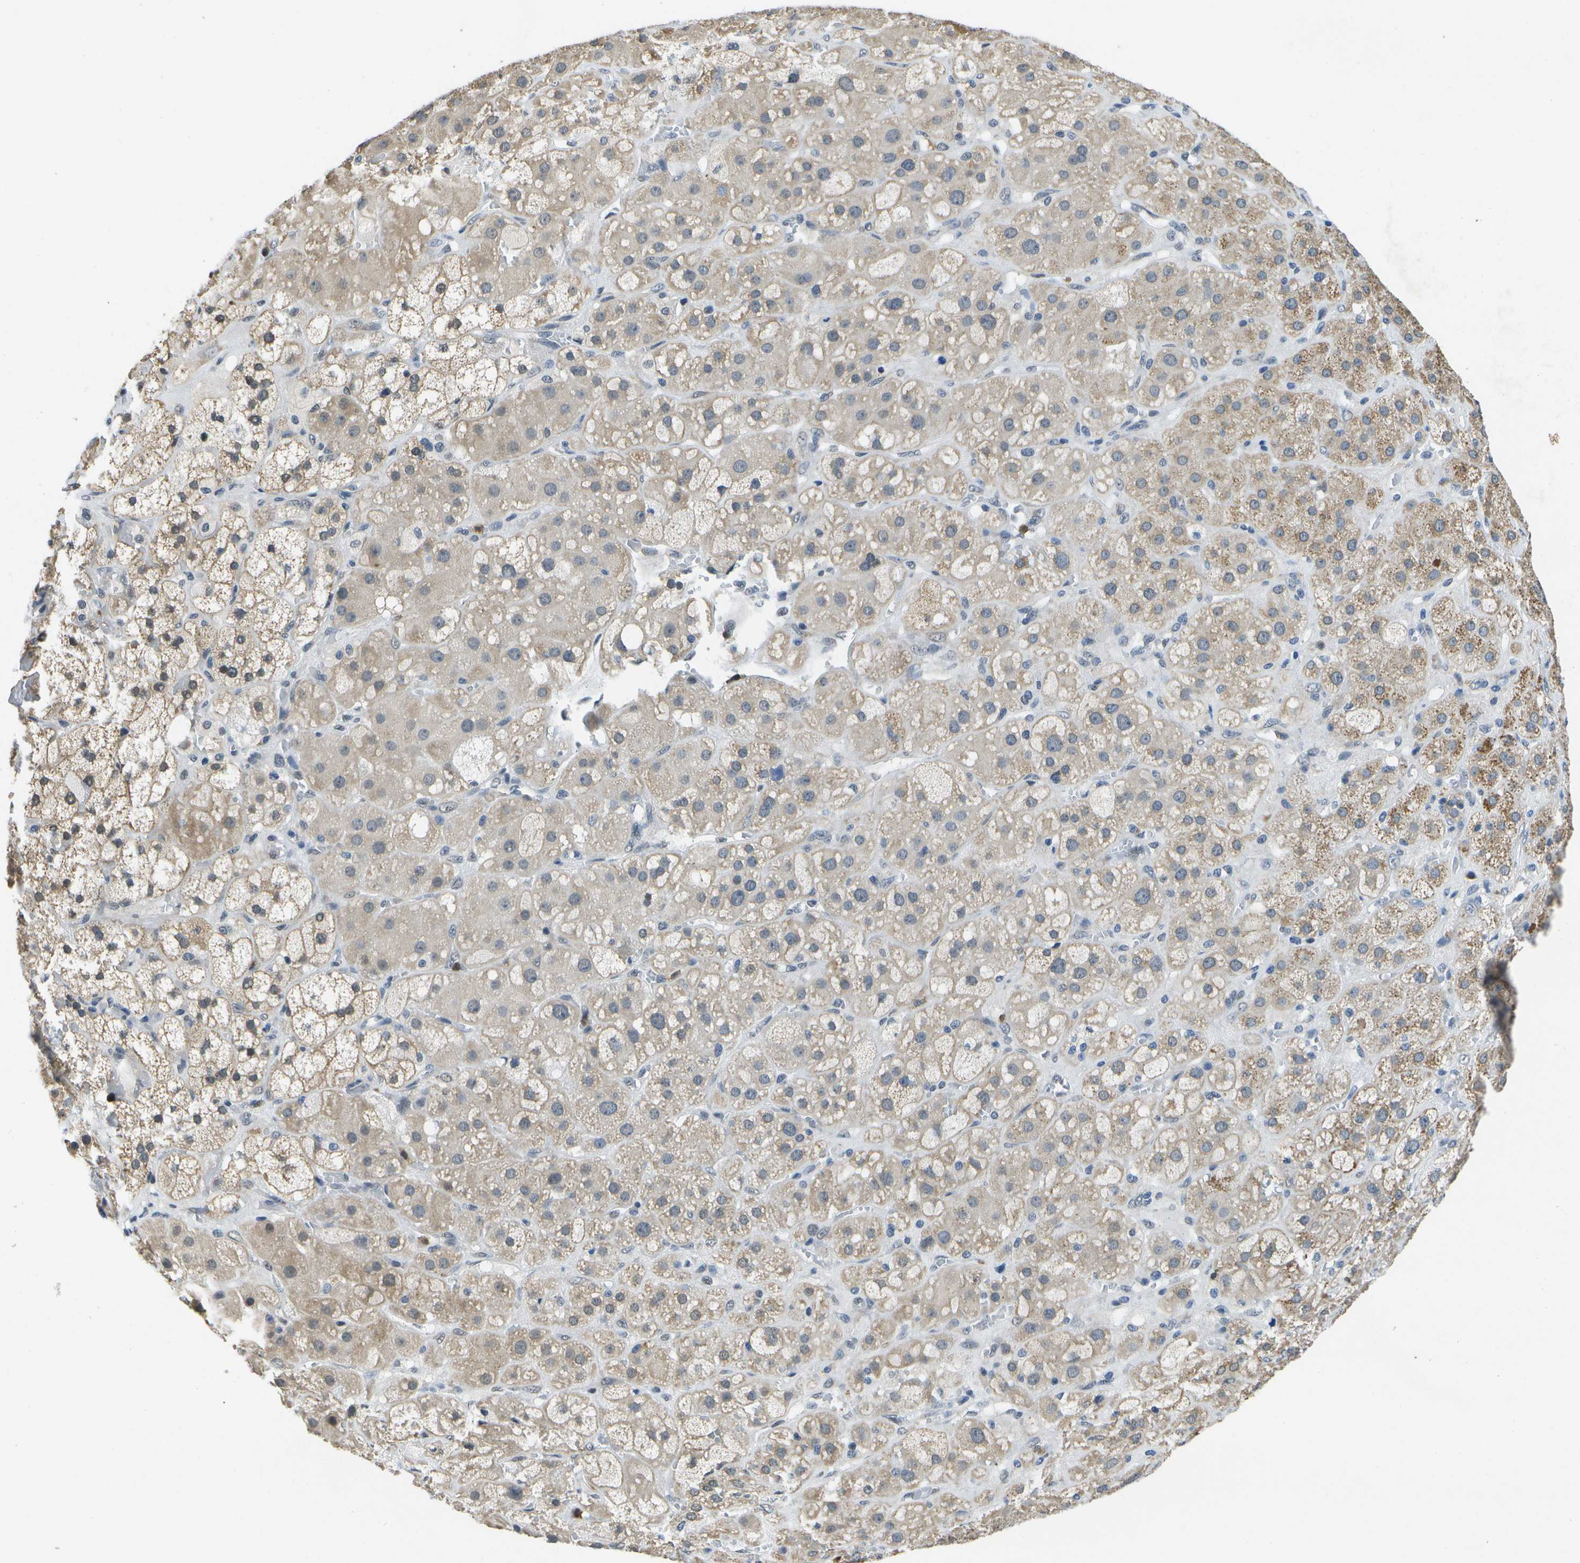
{"staining": {"intensity": "weak", "quantity": "25%-75%", "location": "cytoplasmic/membranous"}, "tissue": "adrenal gland", "cell_type": "Glandular cells", "image_type": "normal", "snomed": [{"axis": "morphology", "description": "Normal tissue, NOS"}, {"axis": "topography", "description": "Adrenal gland"}], "caption": "Protein staining shows weak cytoplasmic/membranous staining in about 25%-75% of glandular cells in benign adrenal gland. The staining was performed using DAB (3,3'-diaminobenzidine) to visualize the protein expression in brown, while the nuclei were stained in blue with hematoxylin (Magnification: 20x).", "gene": "DSE", "patient": {"sex": "female", "age": 47}}